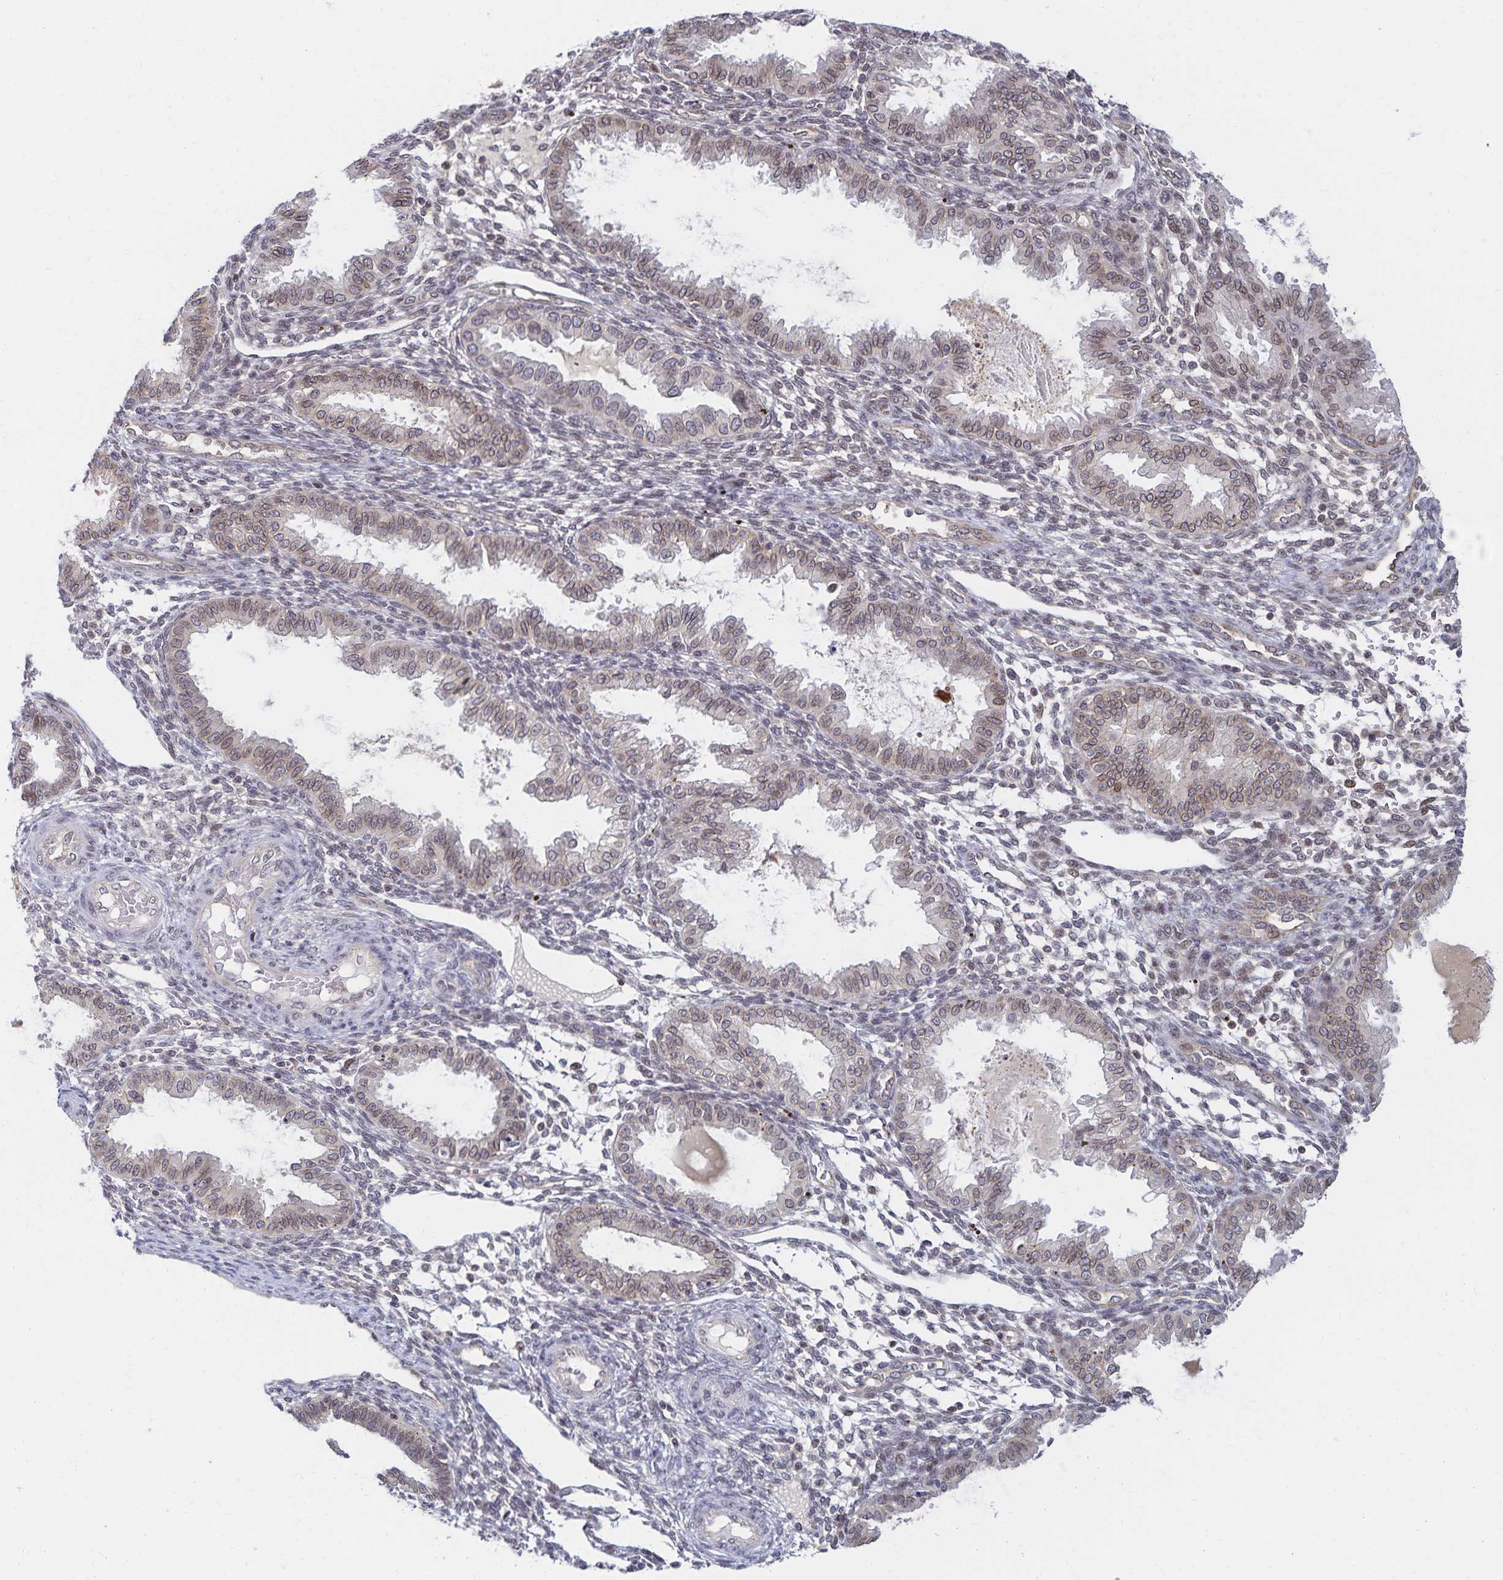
{"staining": {"intensity": "negative", "quantity": "none", "location": "none"}, "tissue": "endometrium", "cell_type": "Cells in endometrial stroma", "image_type": "normal", "snomed": [{"axis": "morphology", "description": "Normal tissue, NOS"}, {"axis": "topography", "description": "Endometrium"}], "caption": "The immunohistochemistry photomicrograph has no significant staining in cells in endometrial stroma of endometrium. (Stains: DAB IHC with hematoxylin counter stain, Microscopy: brightfield microscopy at high magnification).", "gene": "RAB9B", "patient": {"sex": "female", "age": 33}}